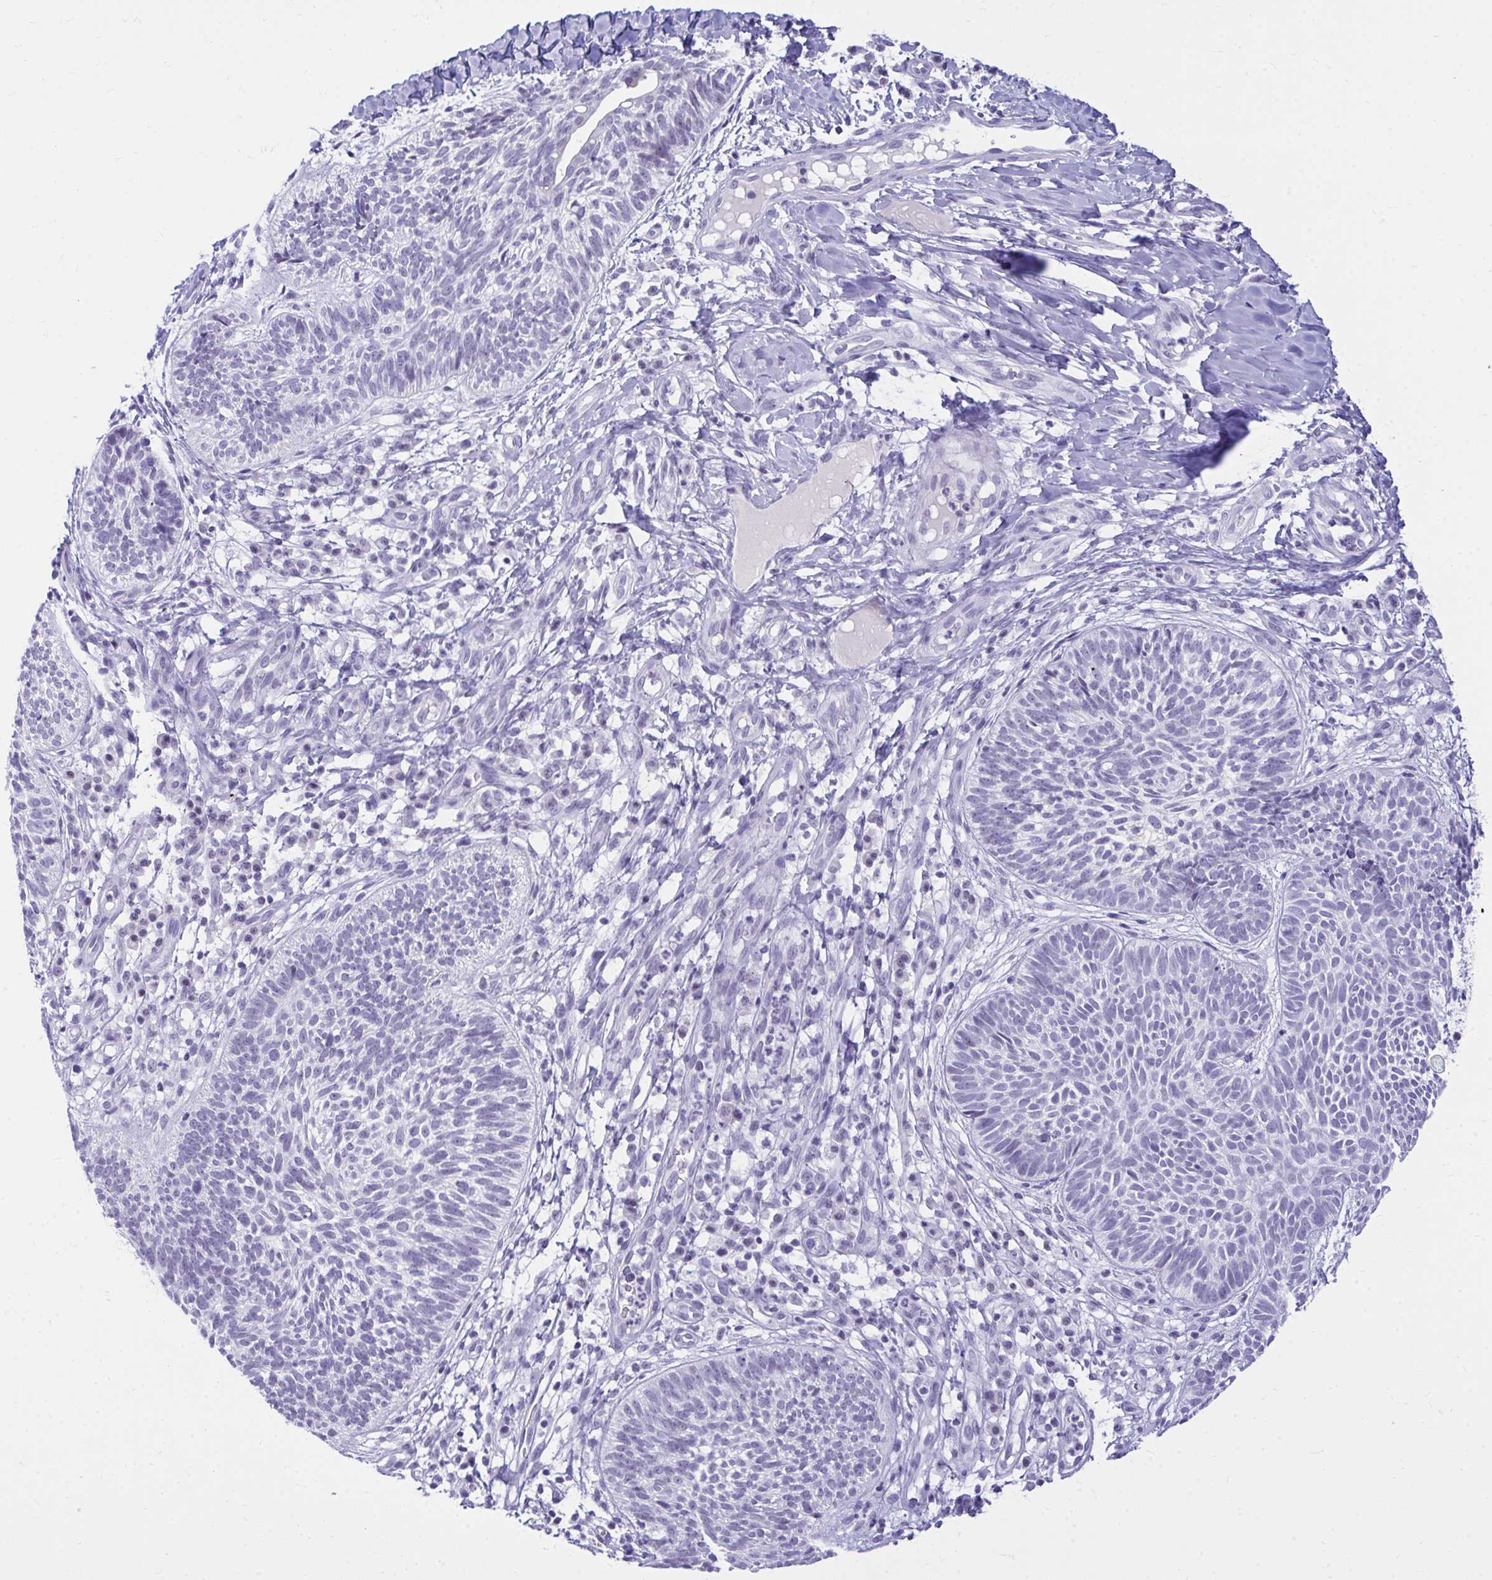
{"staining": {"intensity": "negative", "quantity": "none", "location": "none"}, "tissue": "skin cancer", "cell_type": "Tumor cells", "image_type": "cancer", "snomed": [{"axis": "morphology", "description": "Basal cell carcinoma"}, {"axis": "topography", "description": "Skin"}, {"axis": "topography", "description": "Skin of leg"}], "caption": "High magnification brightfield microscopy of basal cell carcinoma (skin) stained with DAB (3,3'-diaminobenzidine) (brown) and counterstained with hematoxylin (blue): tumor cells show no significant positivity.", "gene": "OR5F1", "patient": {"sex": "female", "age": 87}}